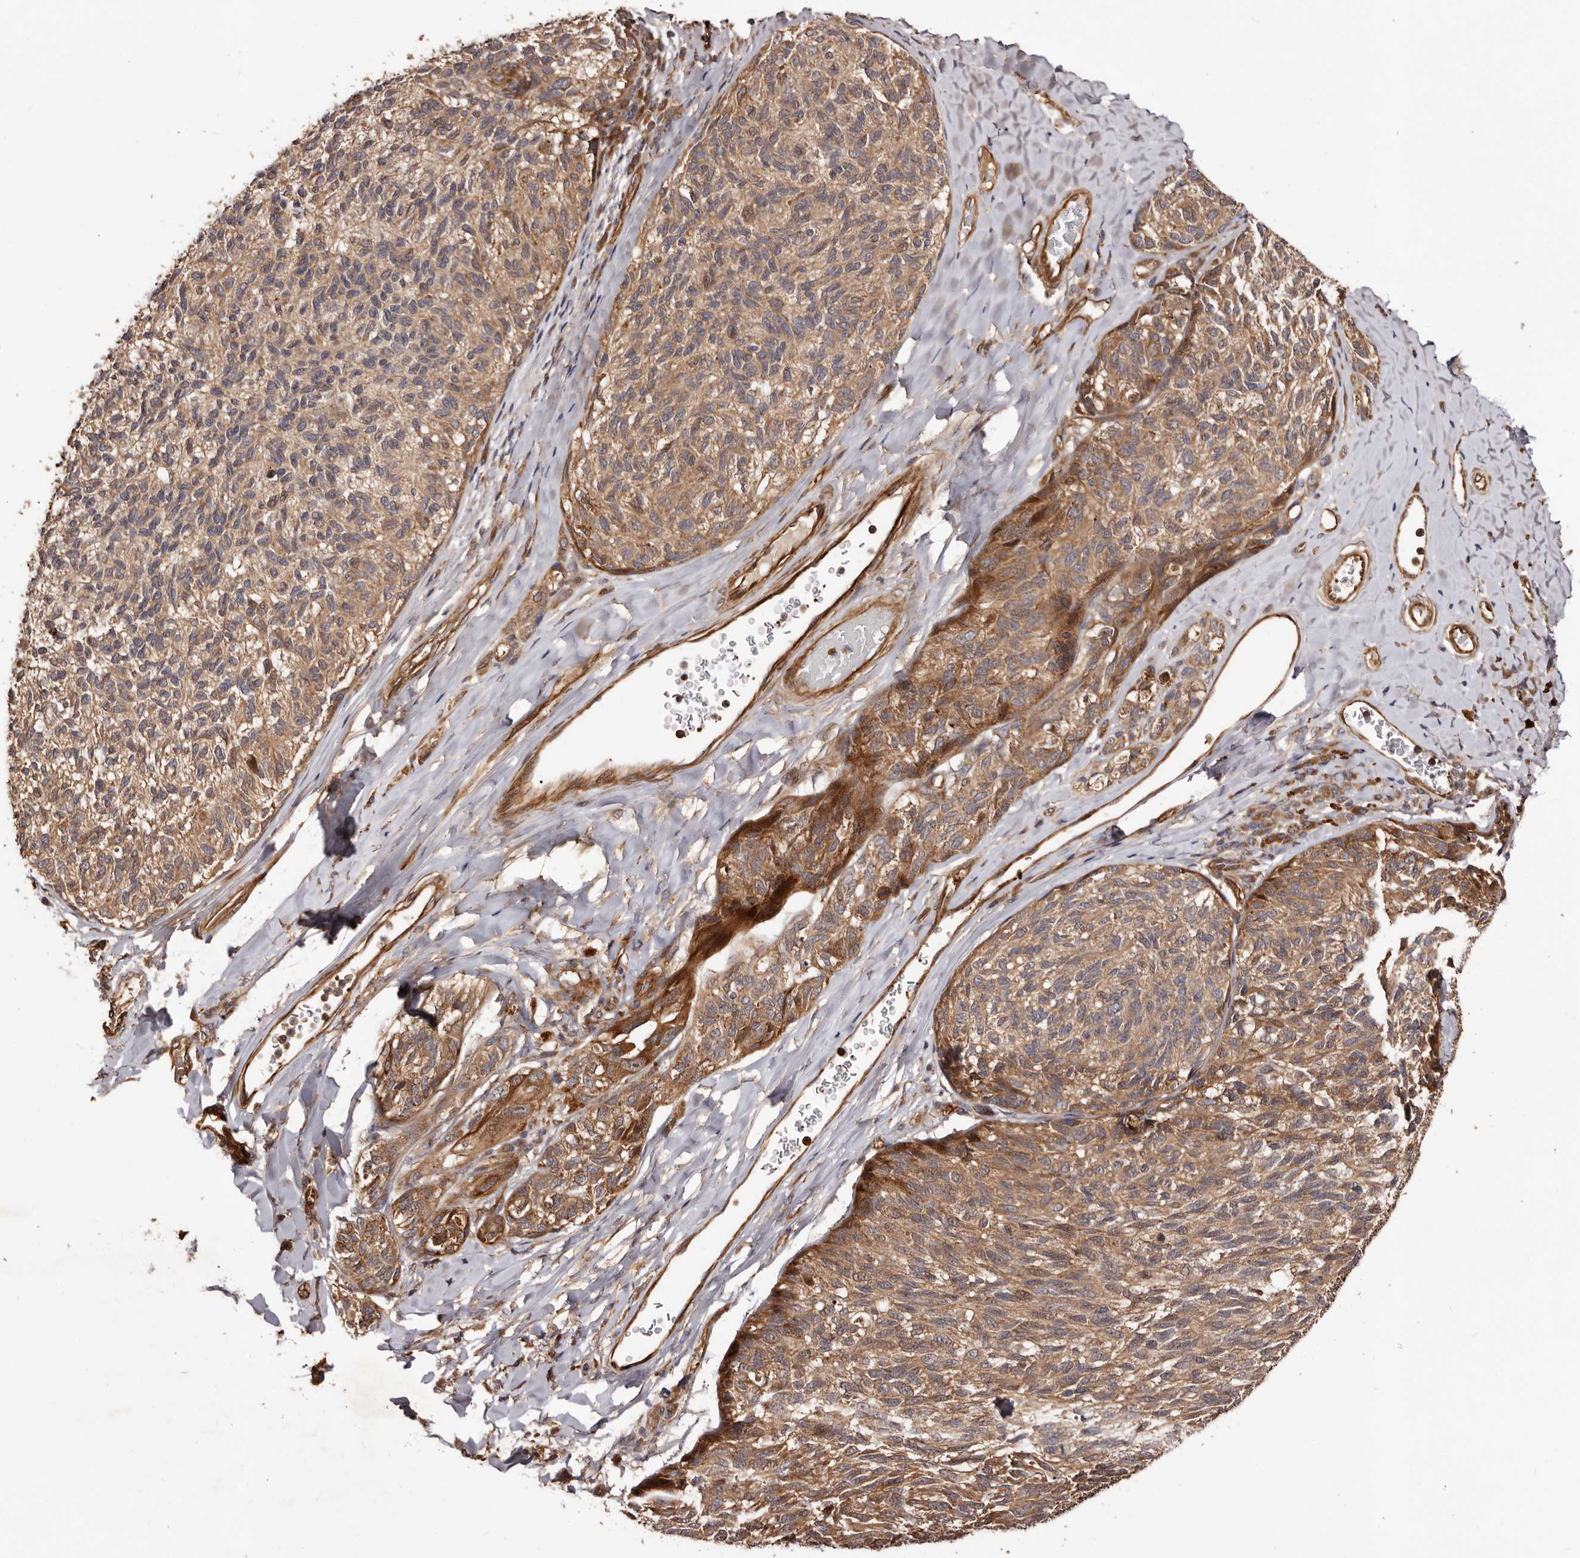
{"staining": {"intensity": "moderate", "quantity": ">75%", "location": "cytoplasmic/membranous"}, "tissue": "melanoma", "cell_type": "Tumor cells", "image_type": "cancer", "snomed": [{"axis": "morphology", "description": "Malignant melanoma, NOS"}, {"axis": "topography", "description": "Skin"}], "caption": "Moderate cytoplasmic/membranous positivity for a protein is present in about >75% of tumor cells of melanoma using immunohistochemistry.", "gene": "GTPBP1", "patient": {"sex": "female", "age": 73}}